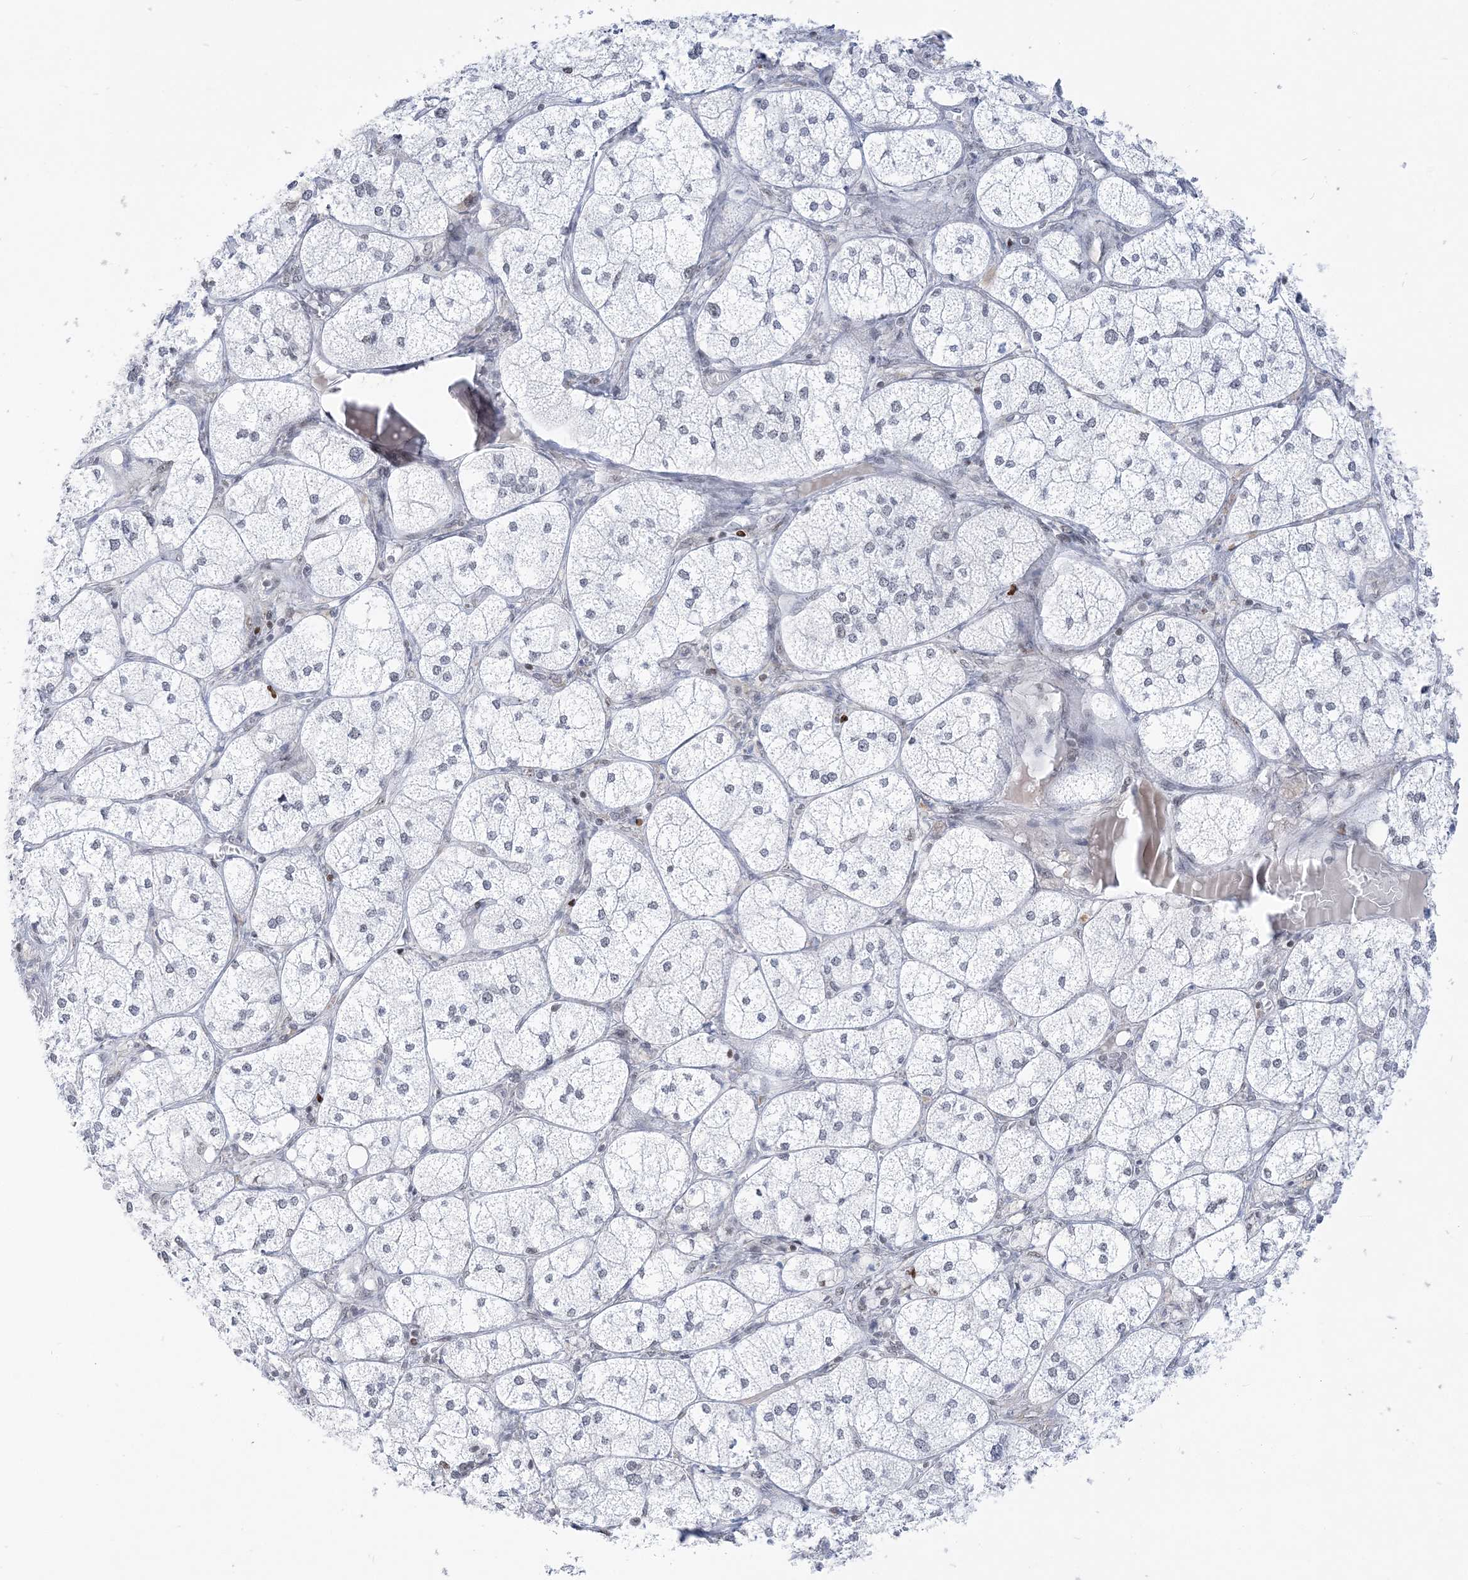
{"staining": {"intensity": "negative", "quantity": "none", "location": "none"}, "tissue": "adrenal gland", "cell_type": "Glandular cells", "image_type": "normal", "snomed": [{"axis": "morphology", "description": "Normal tissue, NOS"}, {"axis": "topography", "description": "Adrenal gland"}], "caption": "An image of adrenal gland stained for a protein demonstrates no brown staining in glandular cells.", "gene": "DDX21", "patient": {"sex": "female", "age": 61}}